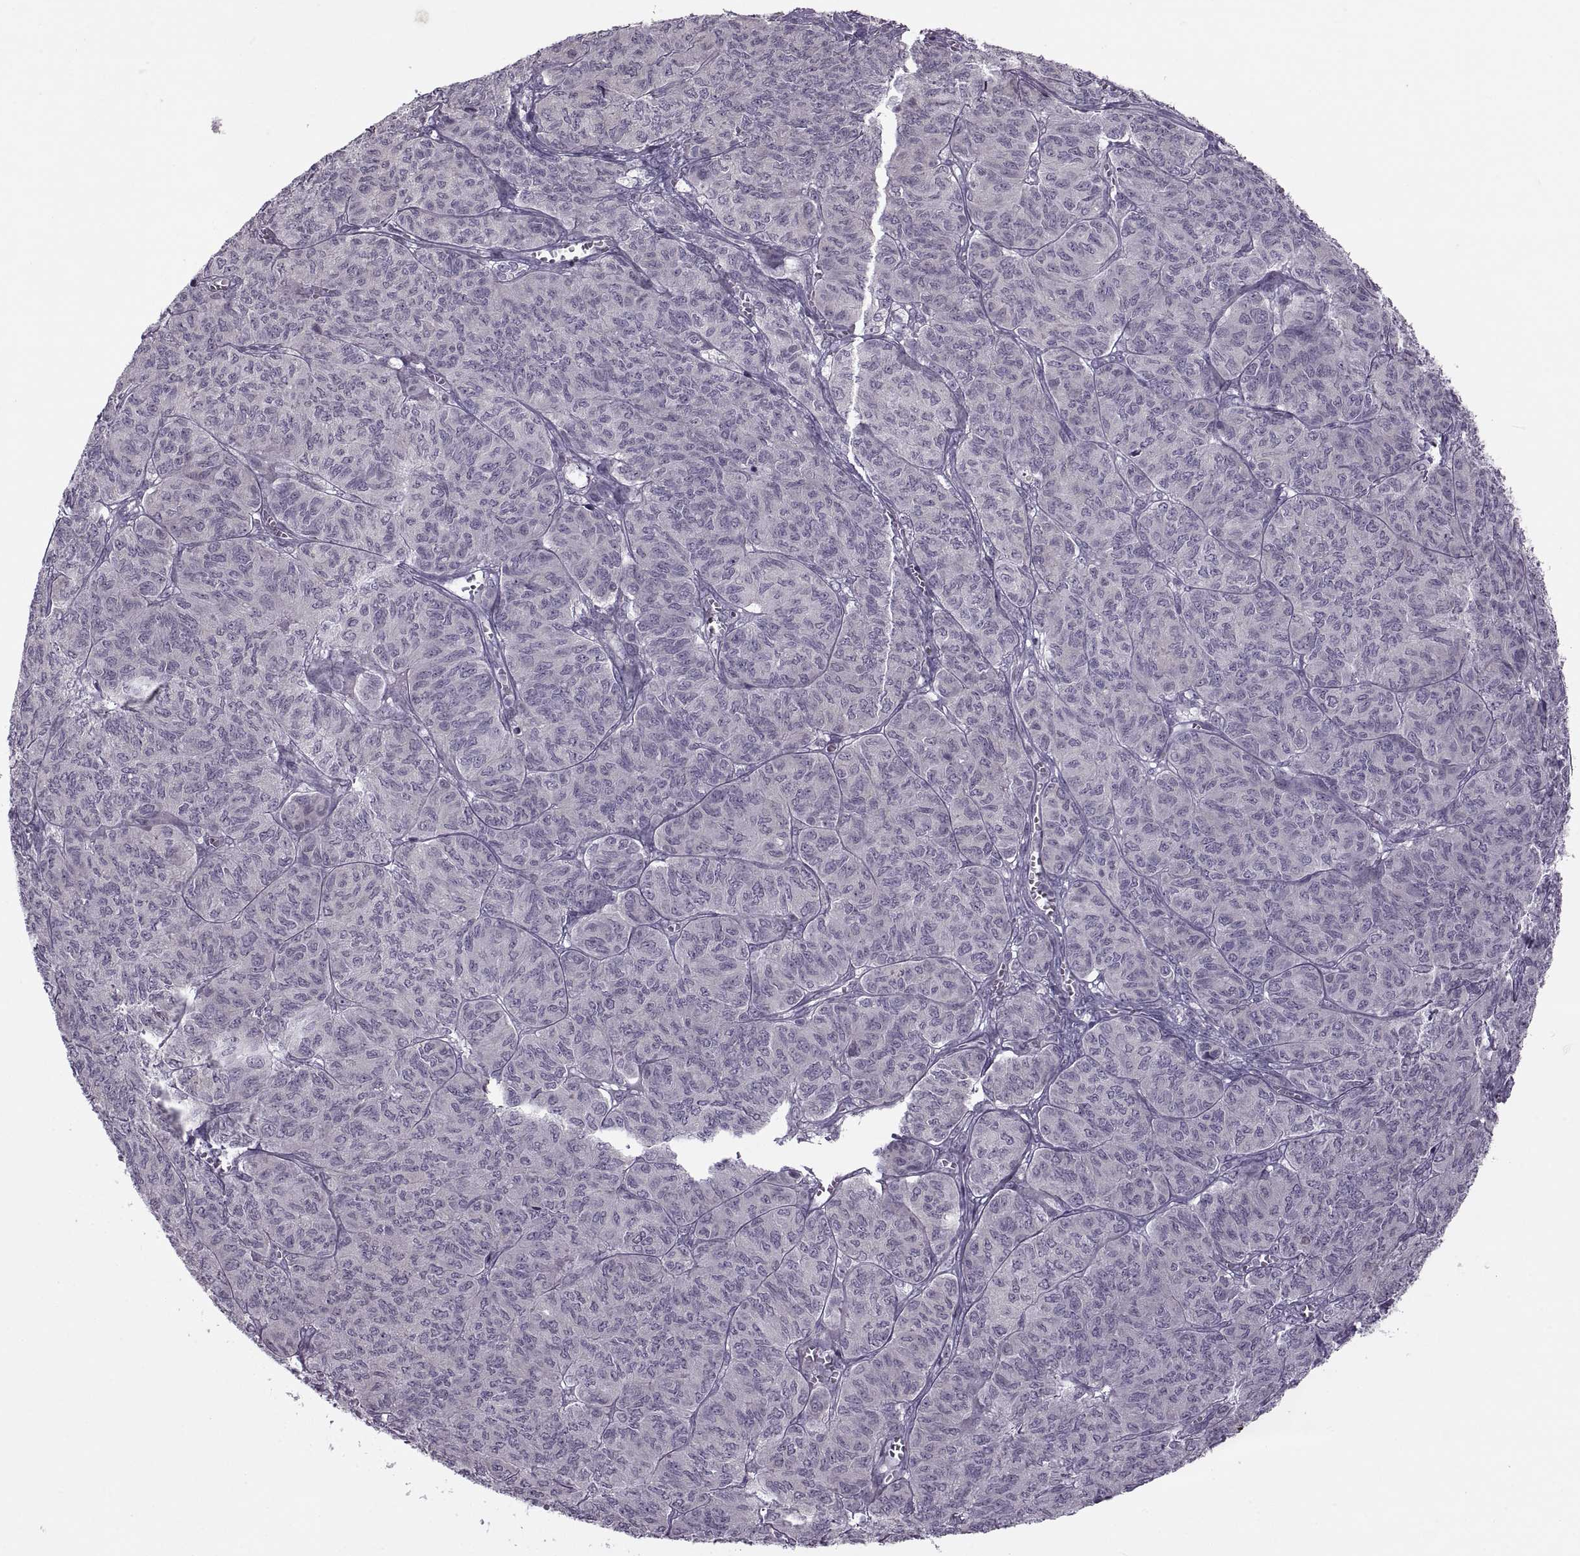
{"staining": {"intensity": "negative", "quantity": "none", "location": "none"}, "tissue": "ovarian cancer", "cell_type": "Tumor cells", "image_type": "cancer", "snomed": [{"axis": "morphology", "description": "Carcinoma, endometroid"}, {"axis": "topography", "description": "Ovary"}], "caption": "High magnification brightfield microscopy of ovarian endometroid carcinoma stained with DAB (3,3'-diaminobenzidine) (brown) and counterstained with hematoxylin (blue): tumor cells show no significant positivity.", "gene": "H2AP", "patient": {"sex": "female", "age": 80}}